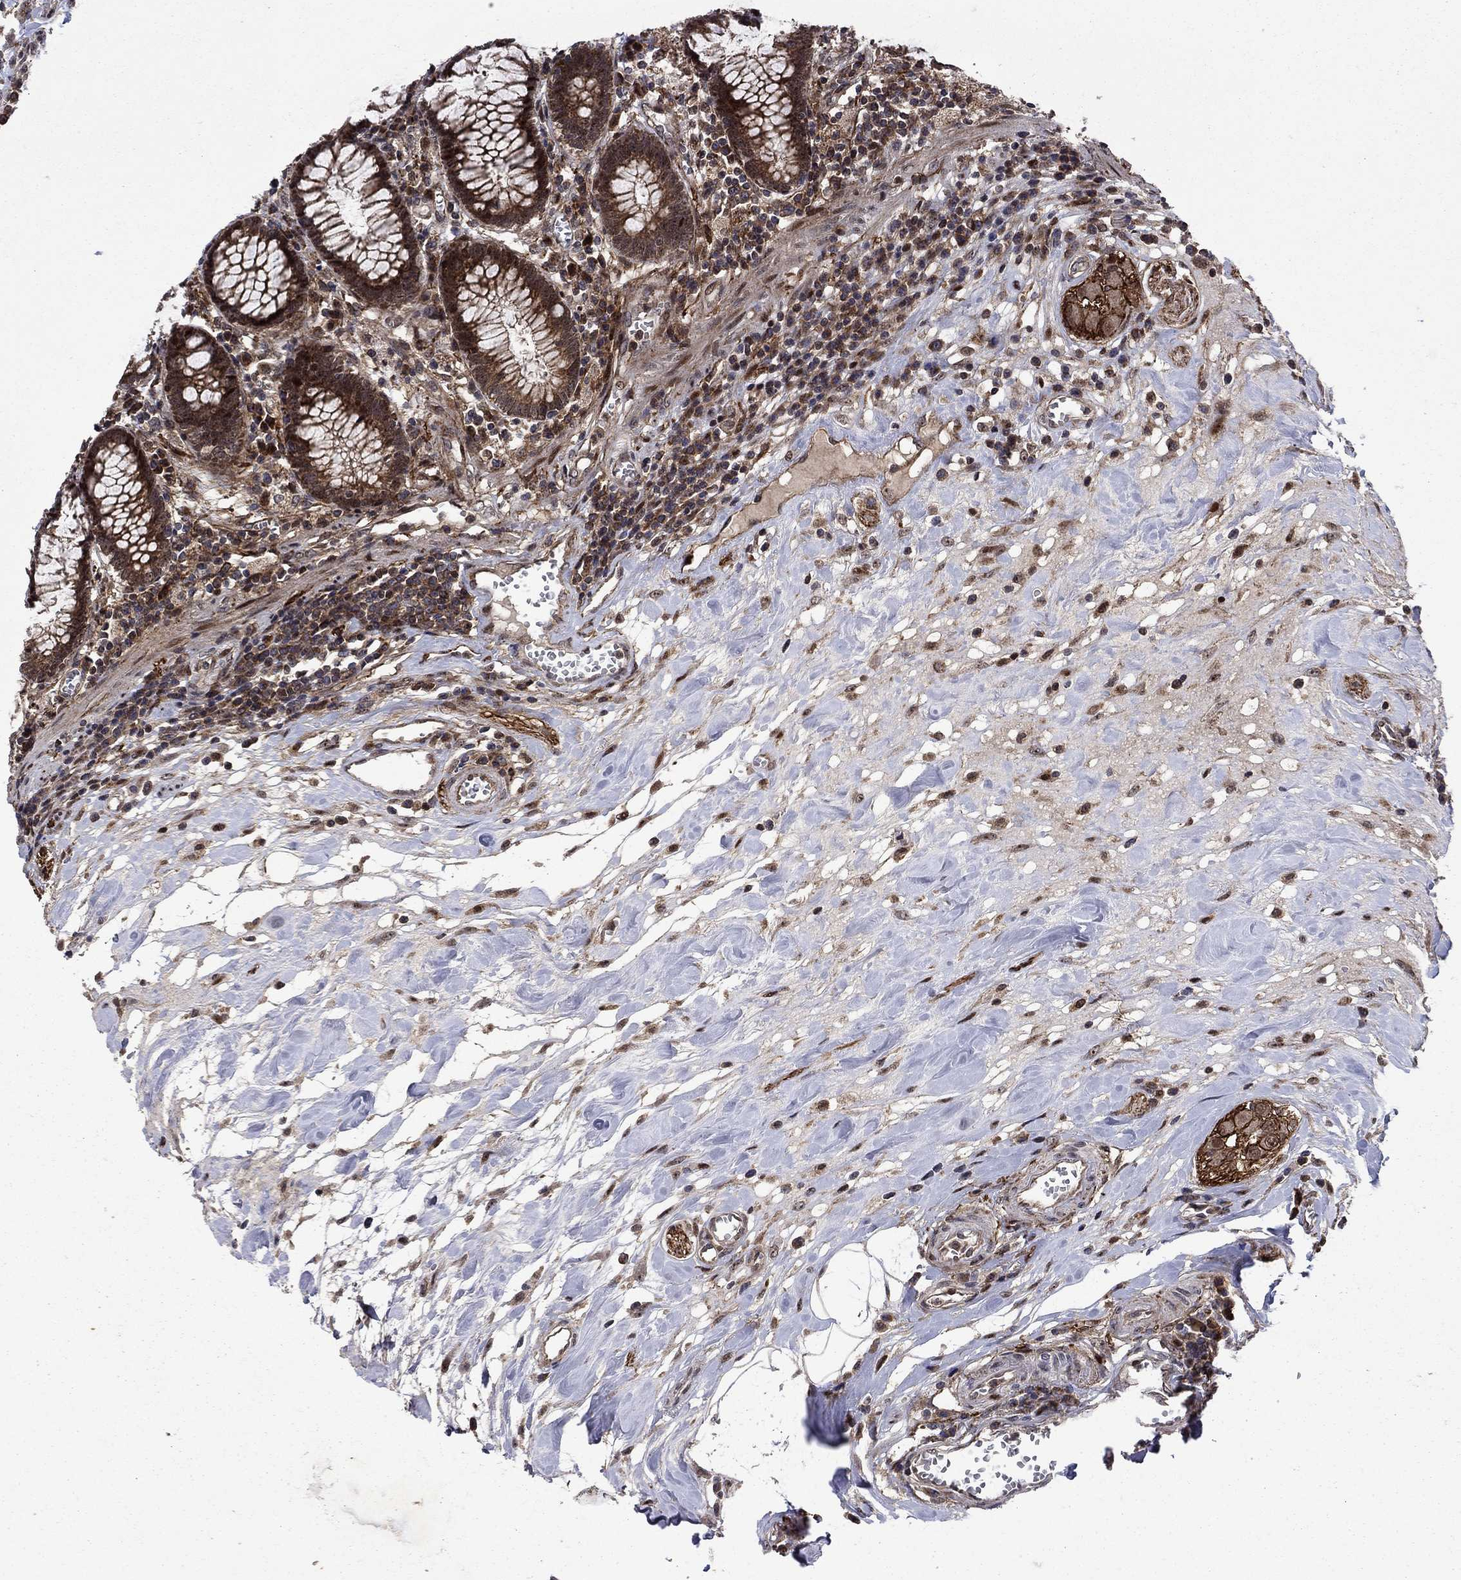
{"staining": {"intensity": "moderate", "quantity": "25%-75%", "location": "cytoplasmic/membranous"}, "tissue": "colon", "cell_type": "Endothelial cells", "image_type": "normal", "snomed": [{"axis": "morphology", "description": "Normal tissue, NOS"}, {"axis": "topography", "description": "Colon"}], "caption": "Immunohistochemistry micrograph of benign human colon stained for a protein (brown), which demonstrates medium levels of moderate cytoplasmic/membranous staining in about 25%-75% of endothelial cells.", "gene": "AGTPBP1", "patient": {"sex": "male", "age": 65}}